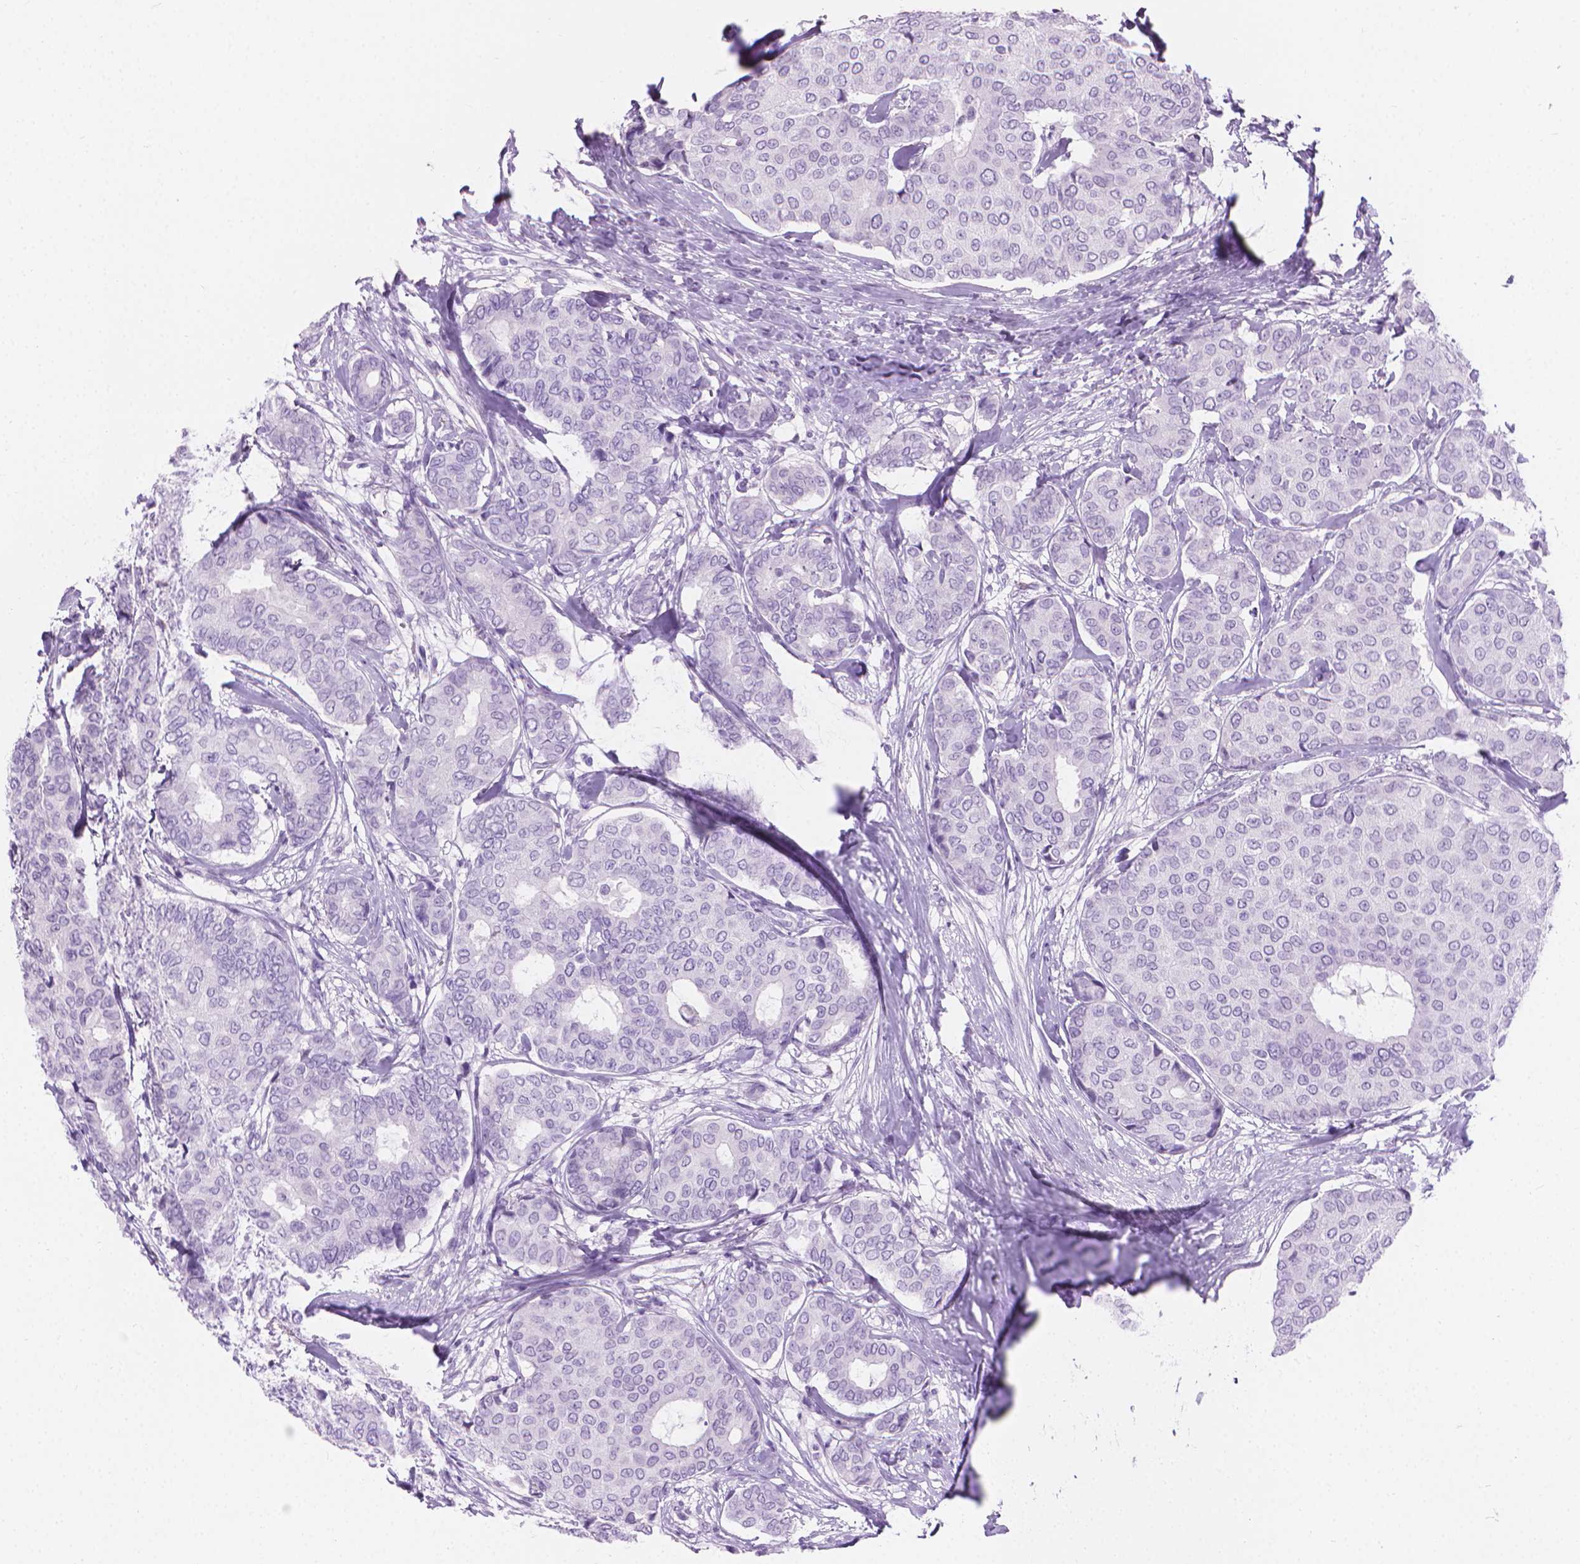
{"staining": {"intensity": "negative", "quantity": "none", "location": "none"}, "tissue": "breast cancer", "cell_type": "Tumor cells", "image_type": "cancer", "snomed": [{"axis": "morphology", "description": "Duct carcinoma"}, {"axis": "topography", "description": "Breast"}], "caption": "High power microscopy photomicrograph of an immunohistochemistry image of infiltrating ductal carcinoma (breast), revealing no significant positivity in tumor cells. Nuclei are stained in blue.", "gene": "CFAP52", "patient": {"sex": "female", "age": 75}}